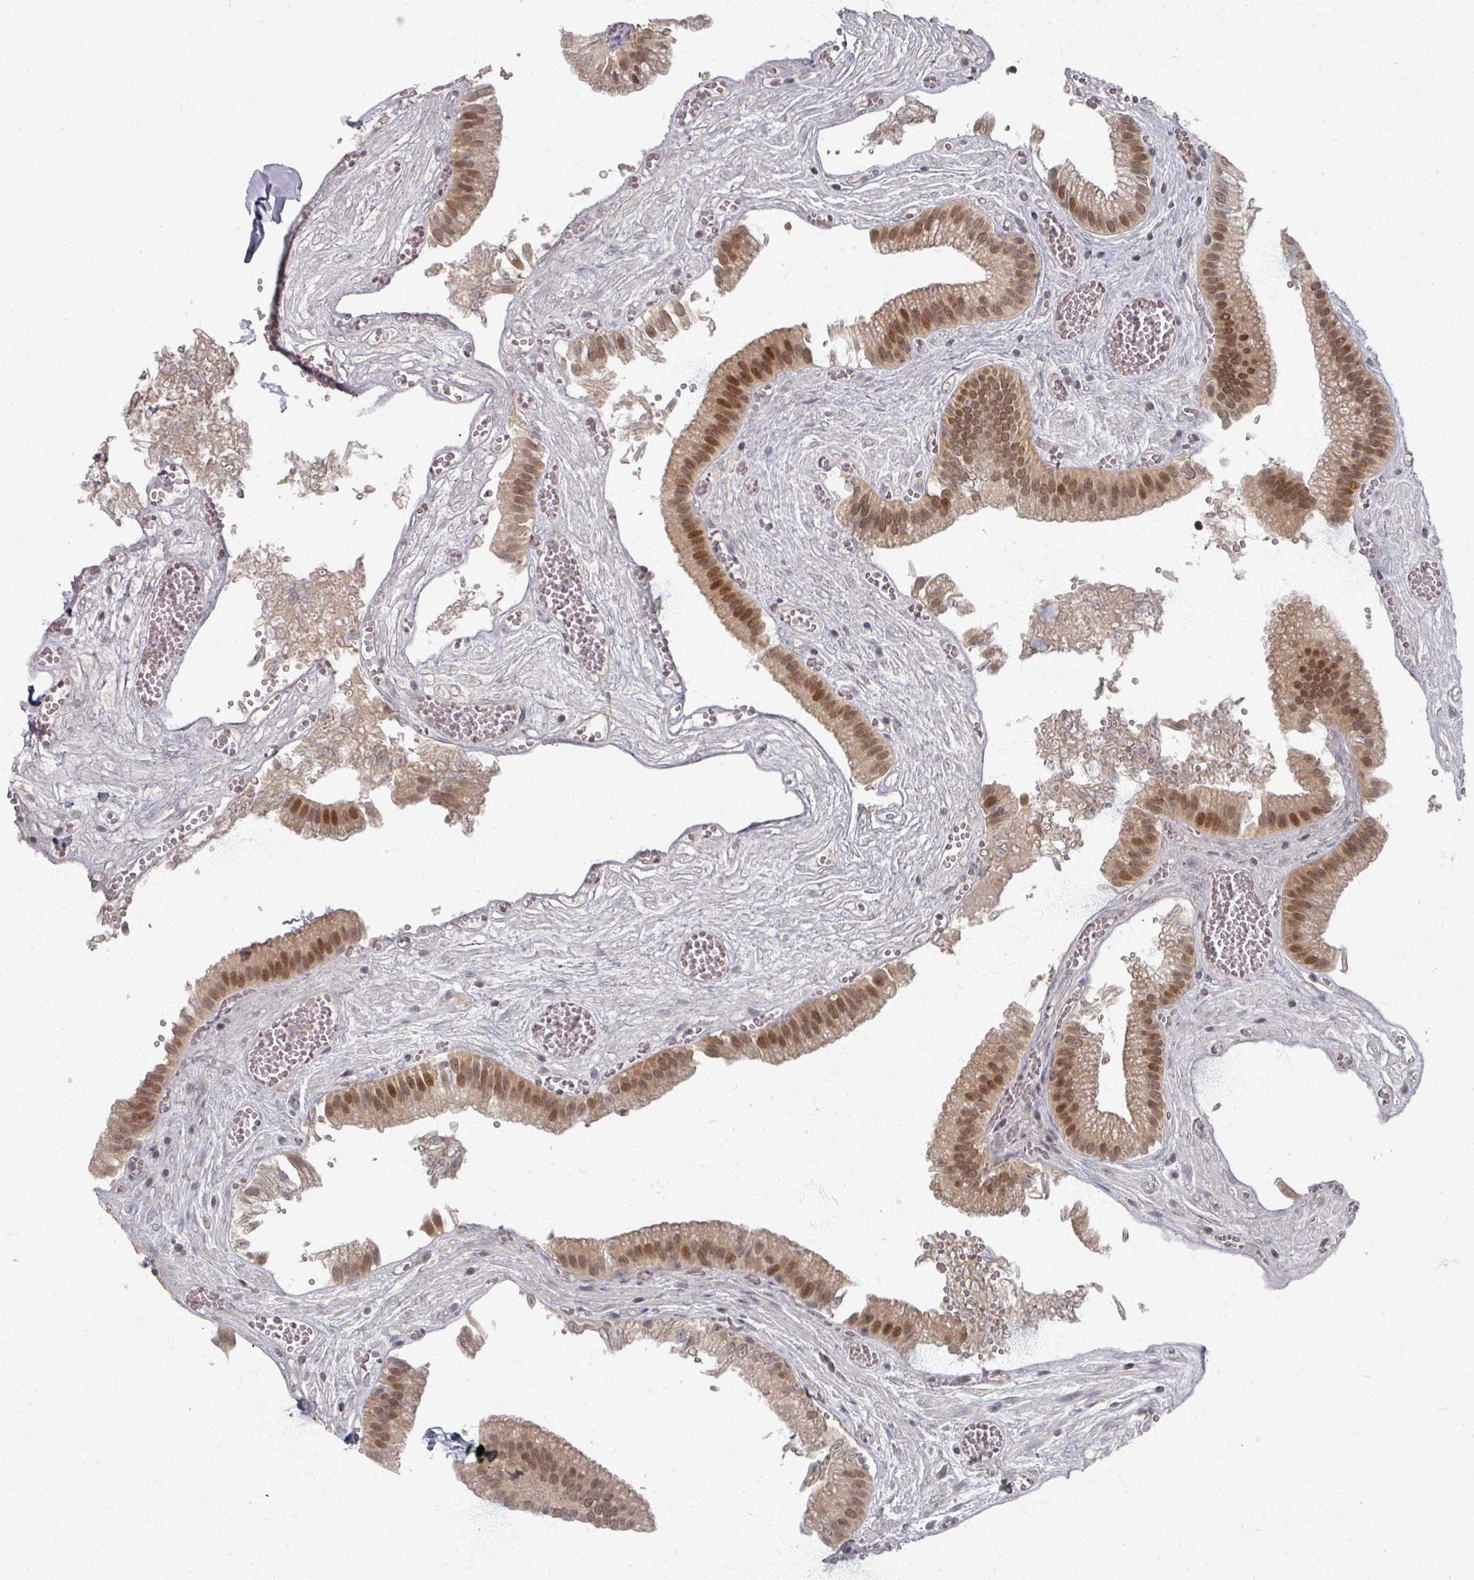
{"staining": {"intensity": "moderate", "quantity": ">75%", "location": "nuclear"}, "tissue": "gallbladder", "cell_type": "Glandular cells", "image_type": "normal", "snomed": [{"axis": "morphology", "description": "Normal tissue, NOS"}, {"axis": "topography", "description": "Gallbladder"}], "caption": "DAB (3,3'-diaminobenzidine) immunohistochemical staining of normal gallbladder demonstrates moderate nuclear protein staining in about >75% of glandular cells.", "gene": "PSKH1", "patient": {"sex": "male", "age": 17}}